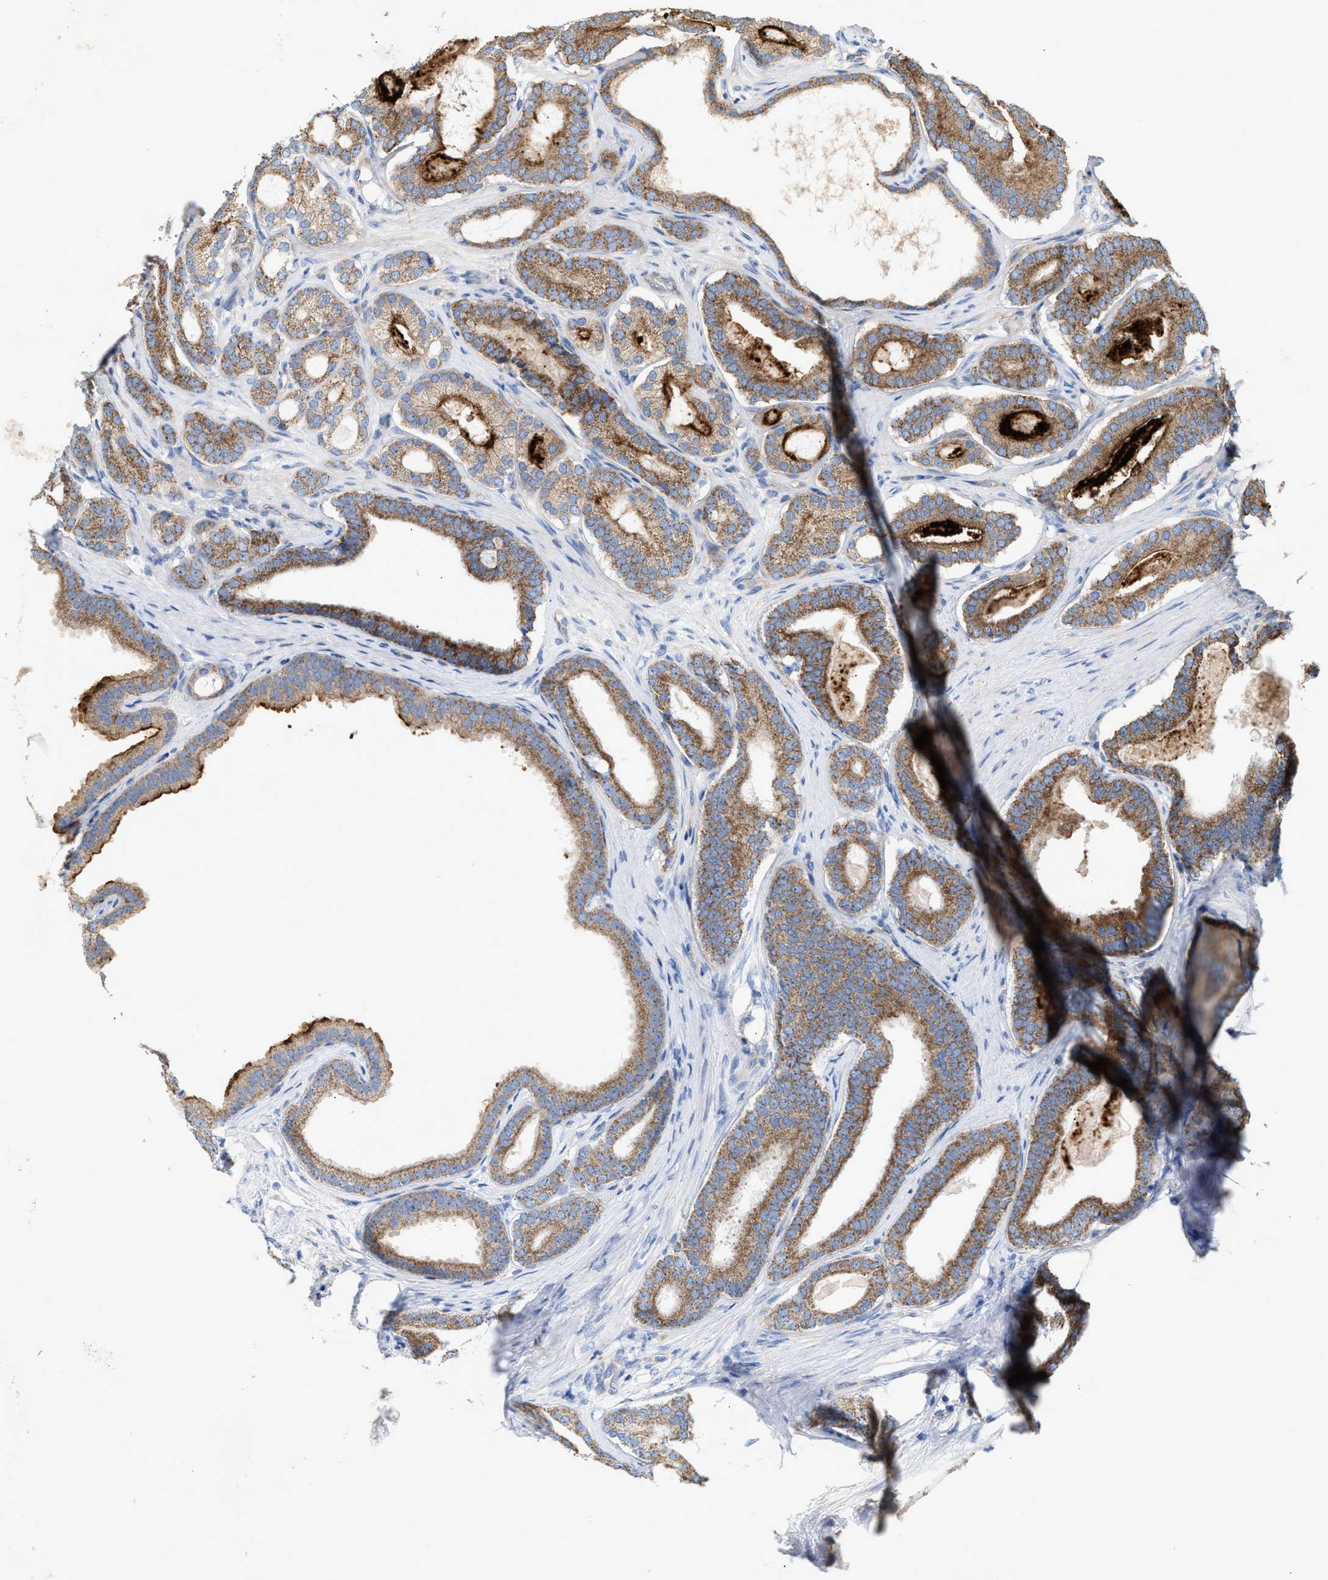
{"staining": {"intensity": "moderate", "quantity": ">75%", "location": "cytoplasmic/membranous"}, "tissue": "prostate cancer", "cell_type": "Tumor cells", "image_type": "cancer", "snomed": [{"axis": "morphology", "description": "Adenocarcinoma, High grade"}, {"axis": "topography", "description": "Prostate"}], "caption": "IHC histopathology image of human prostate high-grade adenocarcinoma stained for a protein (brown), which displays medium levels of moderate cytoplasmic/membranous positivity in about >75% of tumor cells.", "gene": "OXSM", "patient": {"sex": "male", "age": 60}}